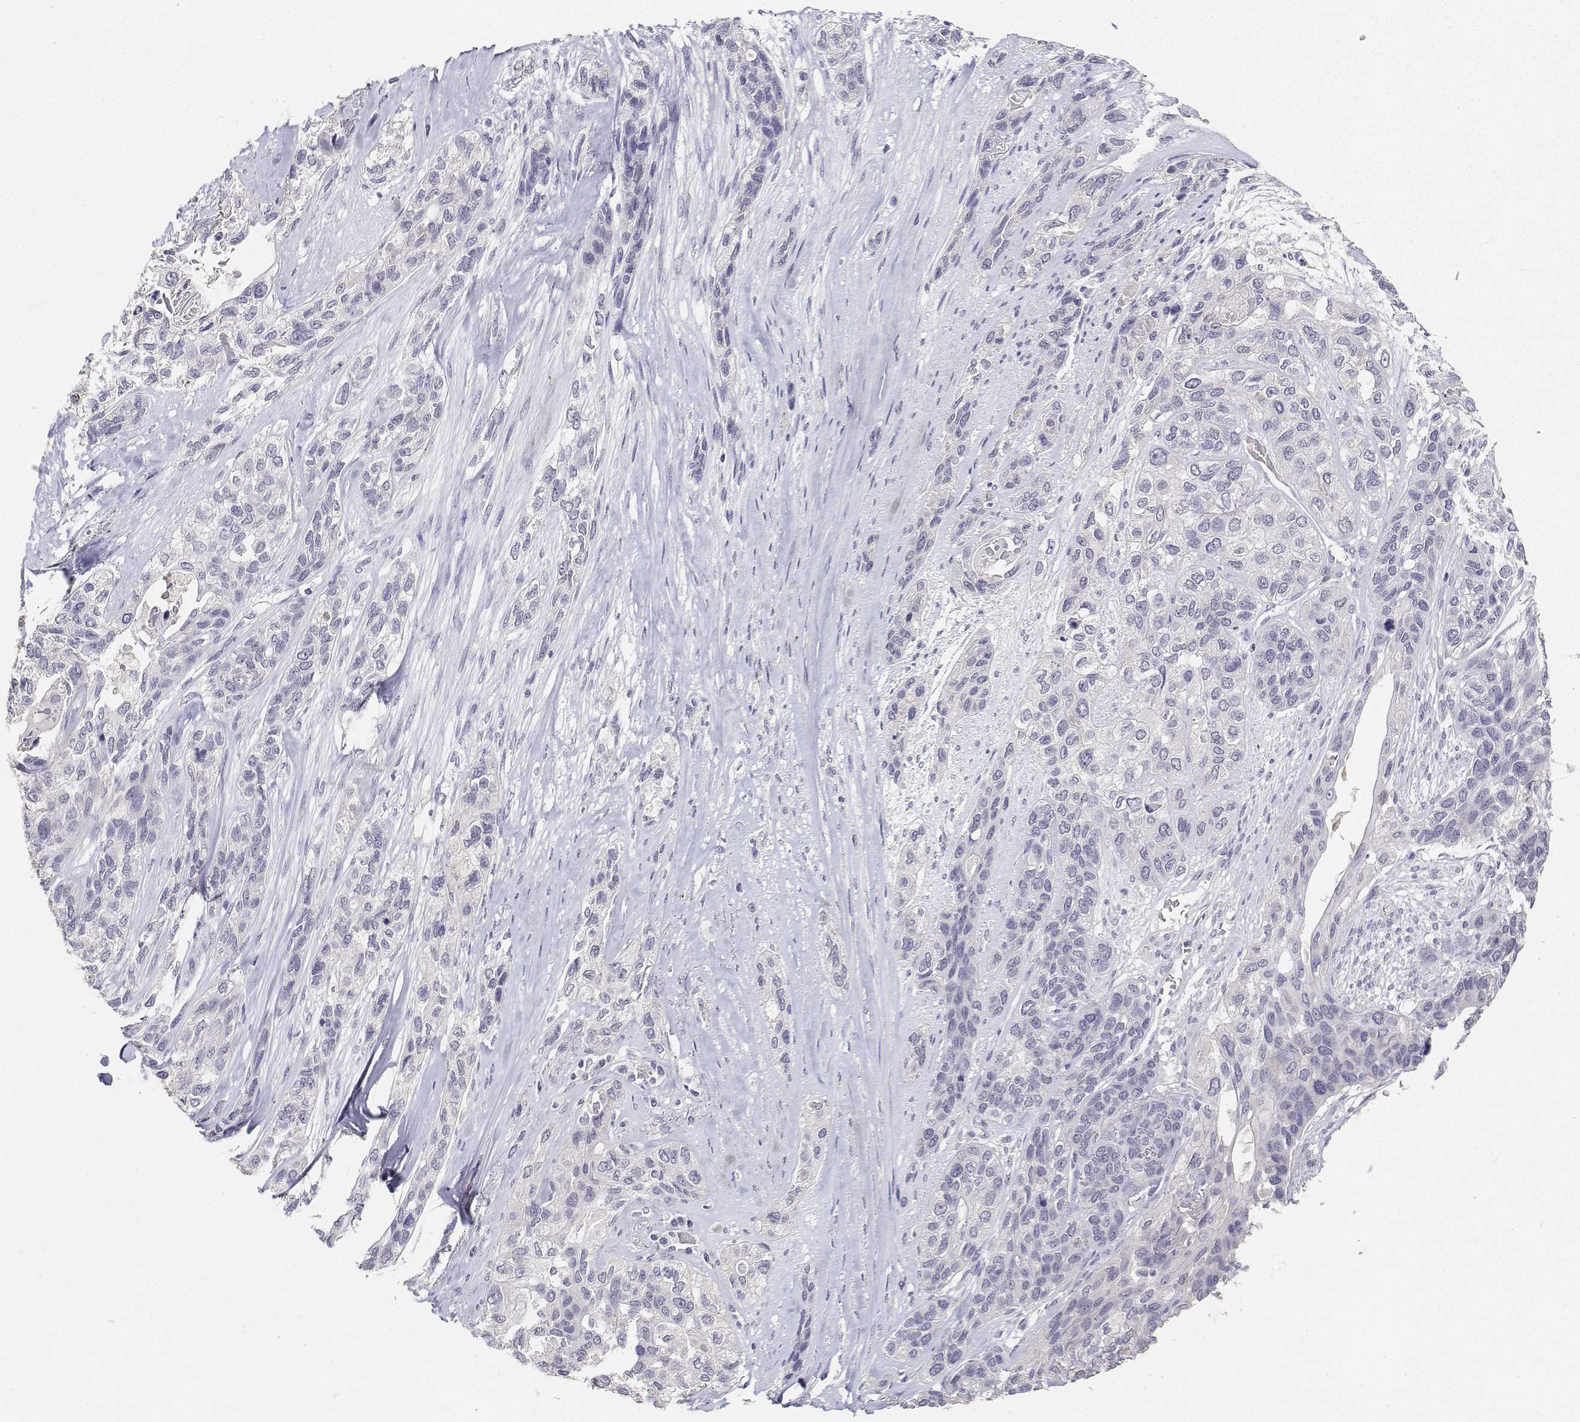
{"staining": {"intensity": "negative", "quantity": "none", "location": "none"}, "tissue": "lung cancer", "cell_type": "Tumor cells", "image_type": "cancer", "snomed": [{"axis": "morphology", "description": "Squamous cell carcinoma, NOS"}, {"axis": "topography", "description": "Lung"}], "caption": "This micrograph is of lung cancer stained with immunohistochemistry (IHC) to label a protein in brown with the nuclei are counter-stained blue. There is no staining in tumor cells.", "gene": "PAEP", "patient": {"sex": "female", "age": 70}}